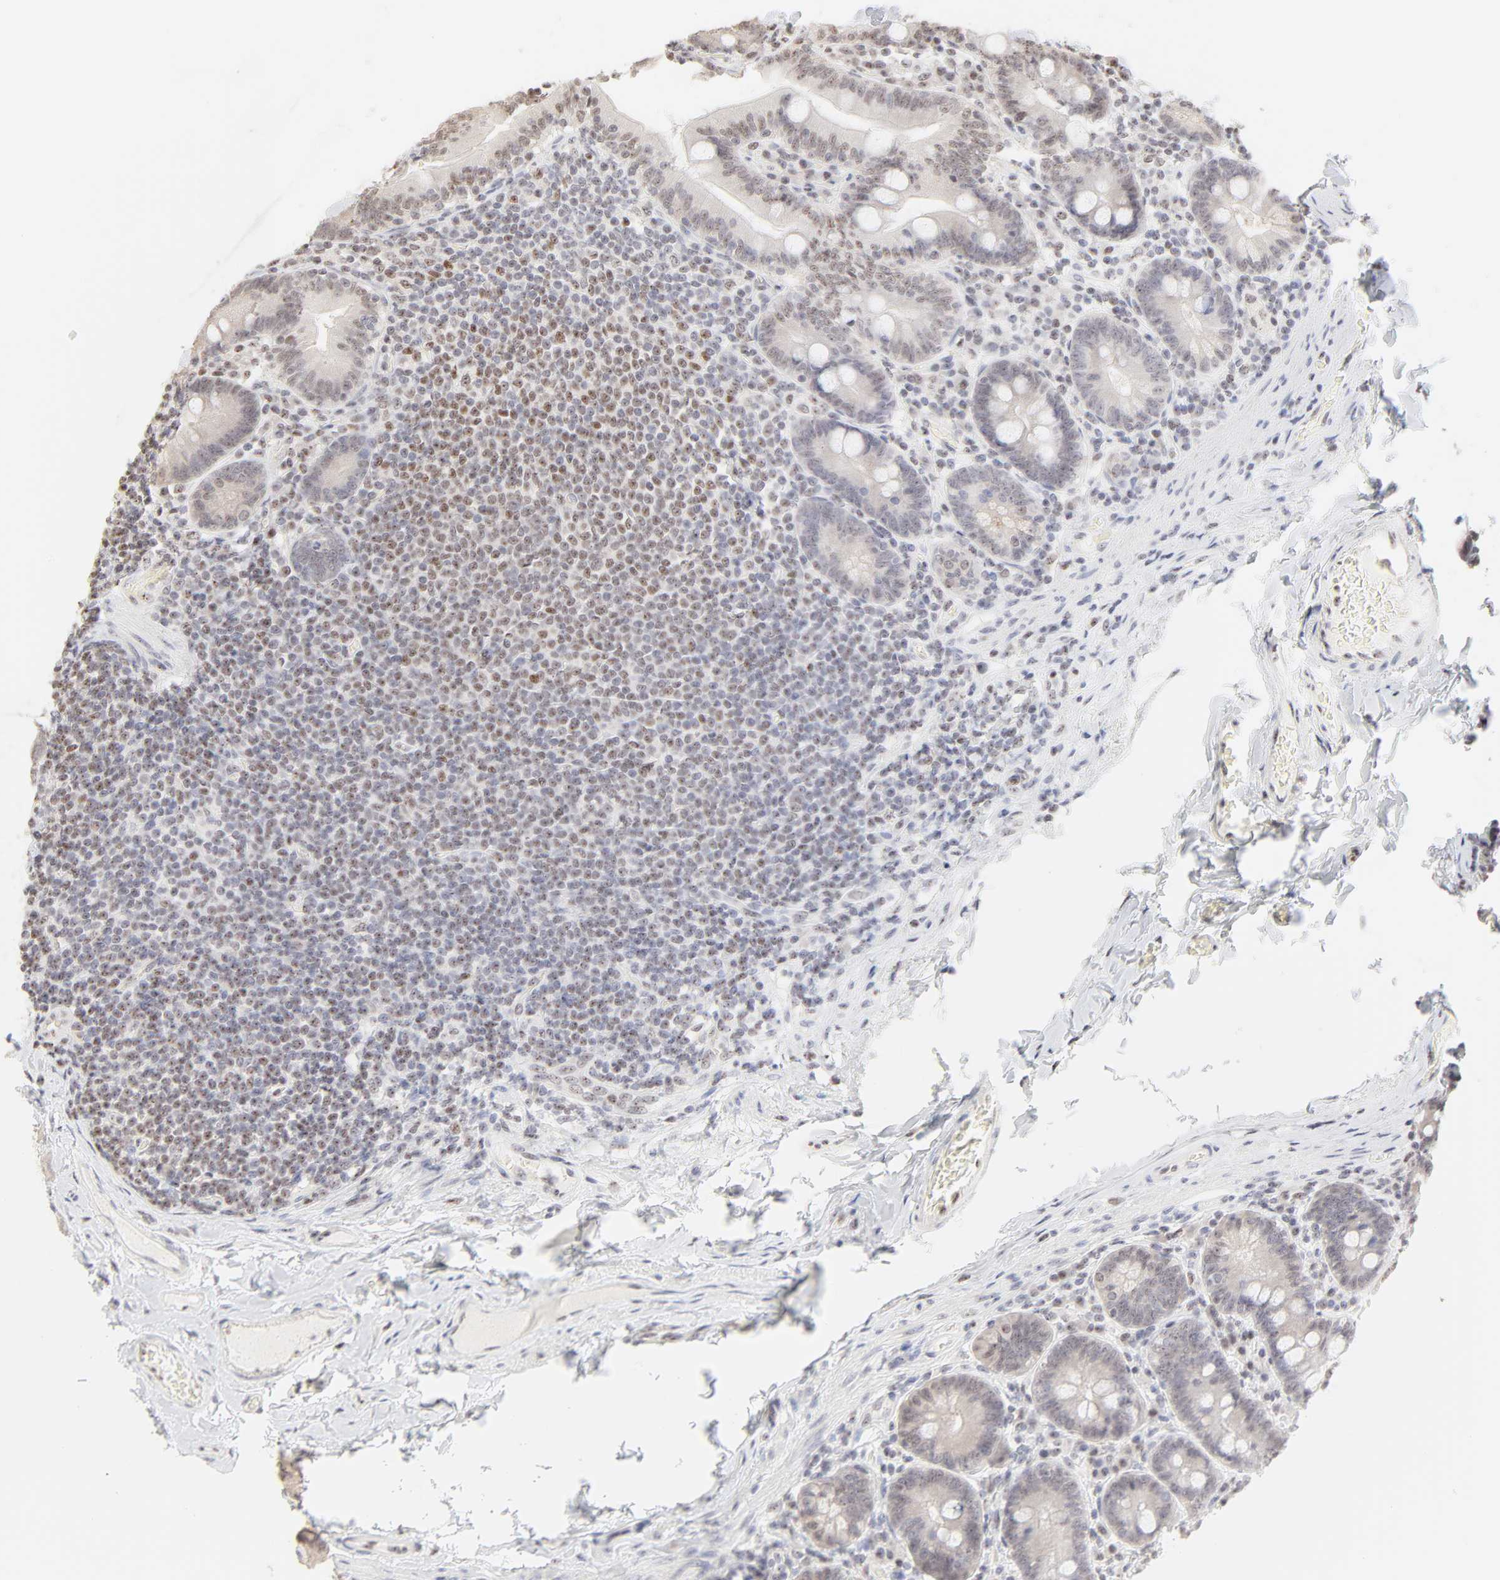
{"staining": {"intensity": "weak", "quantity": "<25%", "location": "nuclear"}, "tissue": "duodenum", "cell_type": "Glandular cells", "image_type": "normal", "snomed": [{"axis": "morphology", "description": "Normal tissue, NOS"}, {"axis": "topography", "description": "Duodenum"}], "caption": "This is an immunohistochemistry (IHC) micrograph of normal human duodenum. There is no staining in glandular cells.", "gene": "NFIL3", "patient": {"sex": "male", "age": 66}}